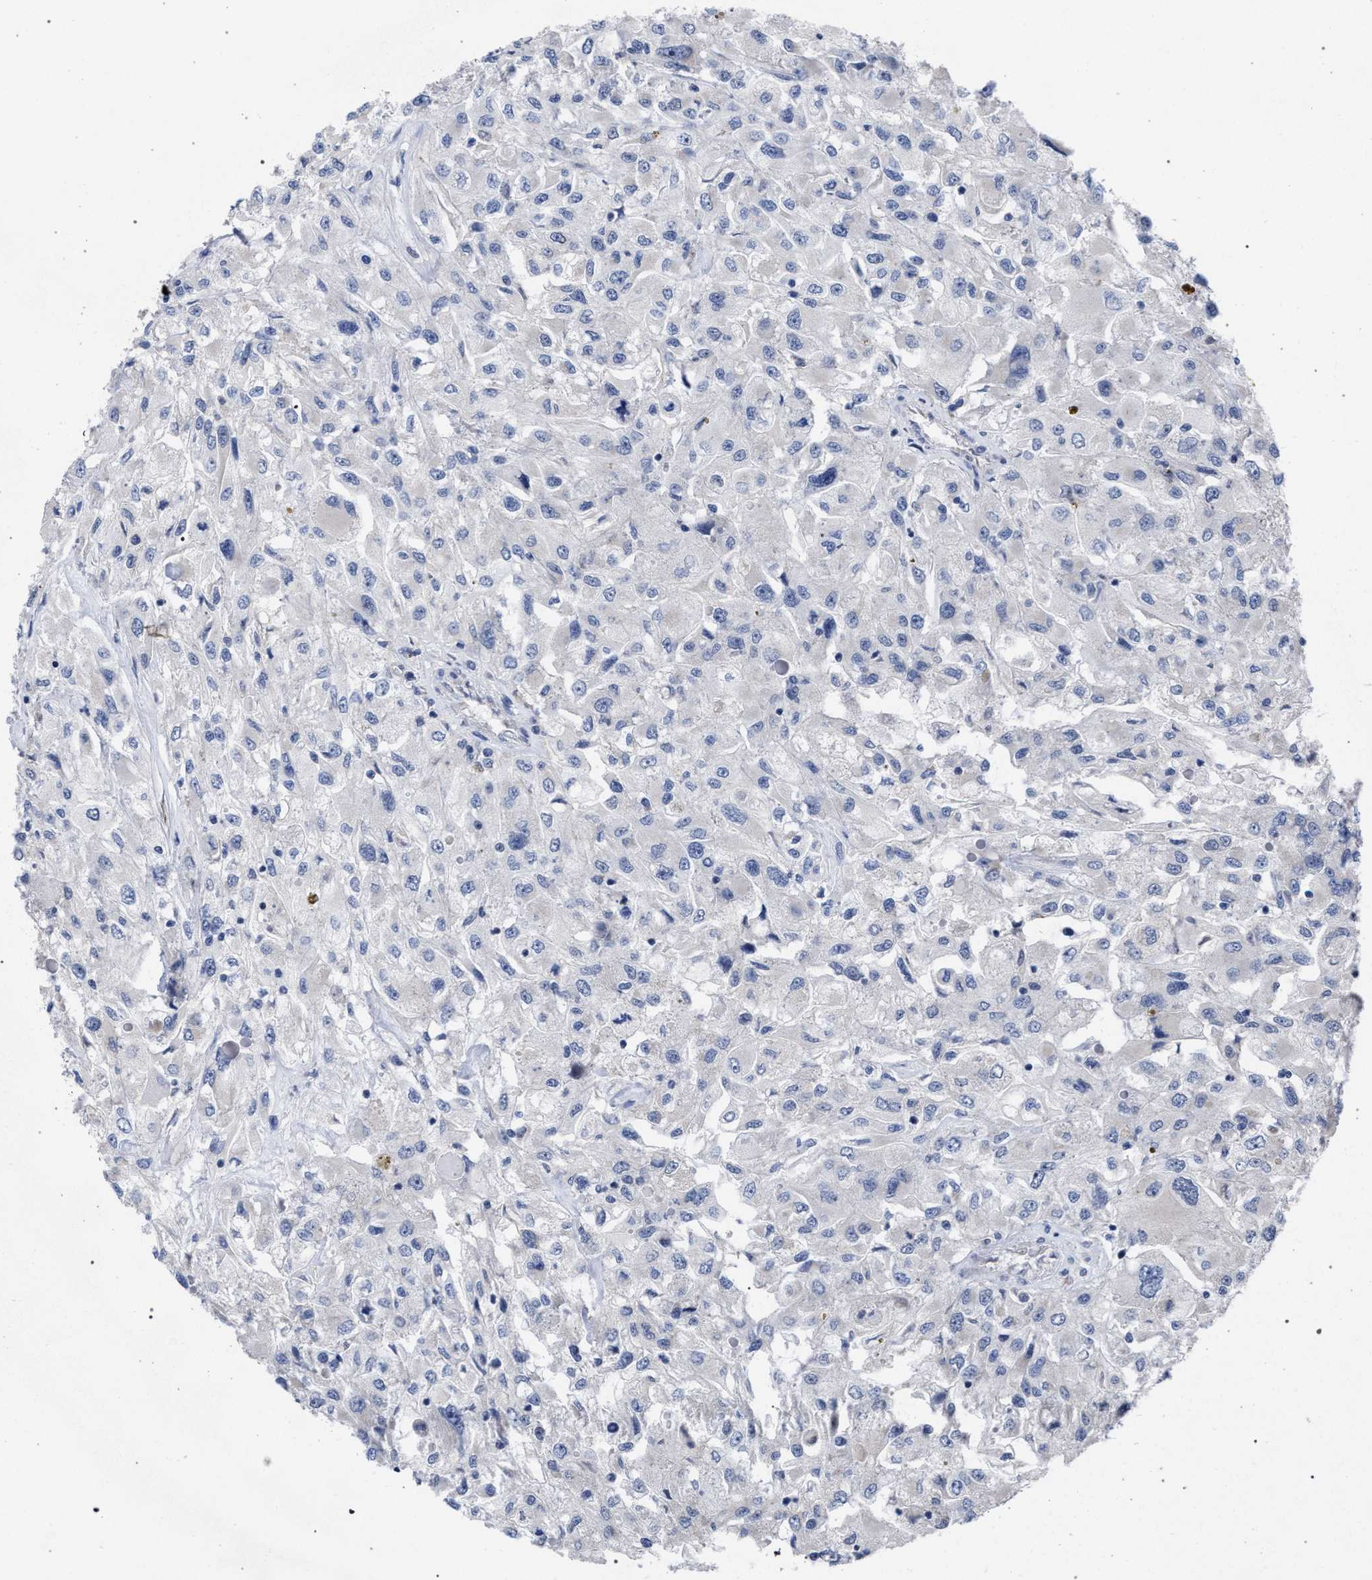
{"staining": {"intensity": "negative", "quantity": "none", "location": "none"}, "tissue": "renal cancer", "cell_type": "Tumor cells", "image_type": "cancer", "snomed": [{"axis": "morphology", "description": "Adenocarcinoma, NOS"}, {"axis": "topography", "description": "Kidney"}], "caption": "This image is of renal cancer (adenocarcinoma) stained with IHC to label a protein in brown with the nuclei are counter-stained blue. There is no expression in tumor cells.", "gene": "GOLGA2", "patient": {"sex": "female", "age": 52}}